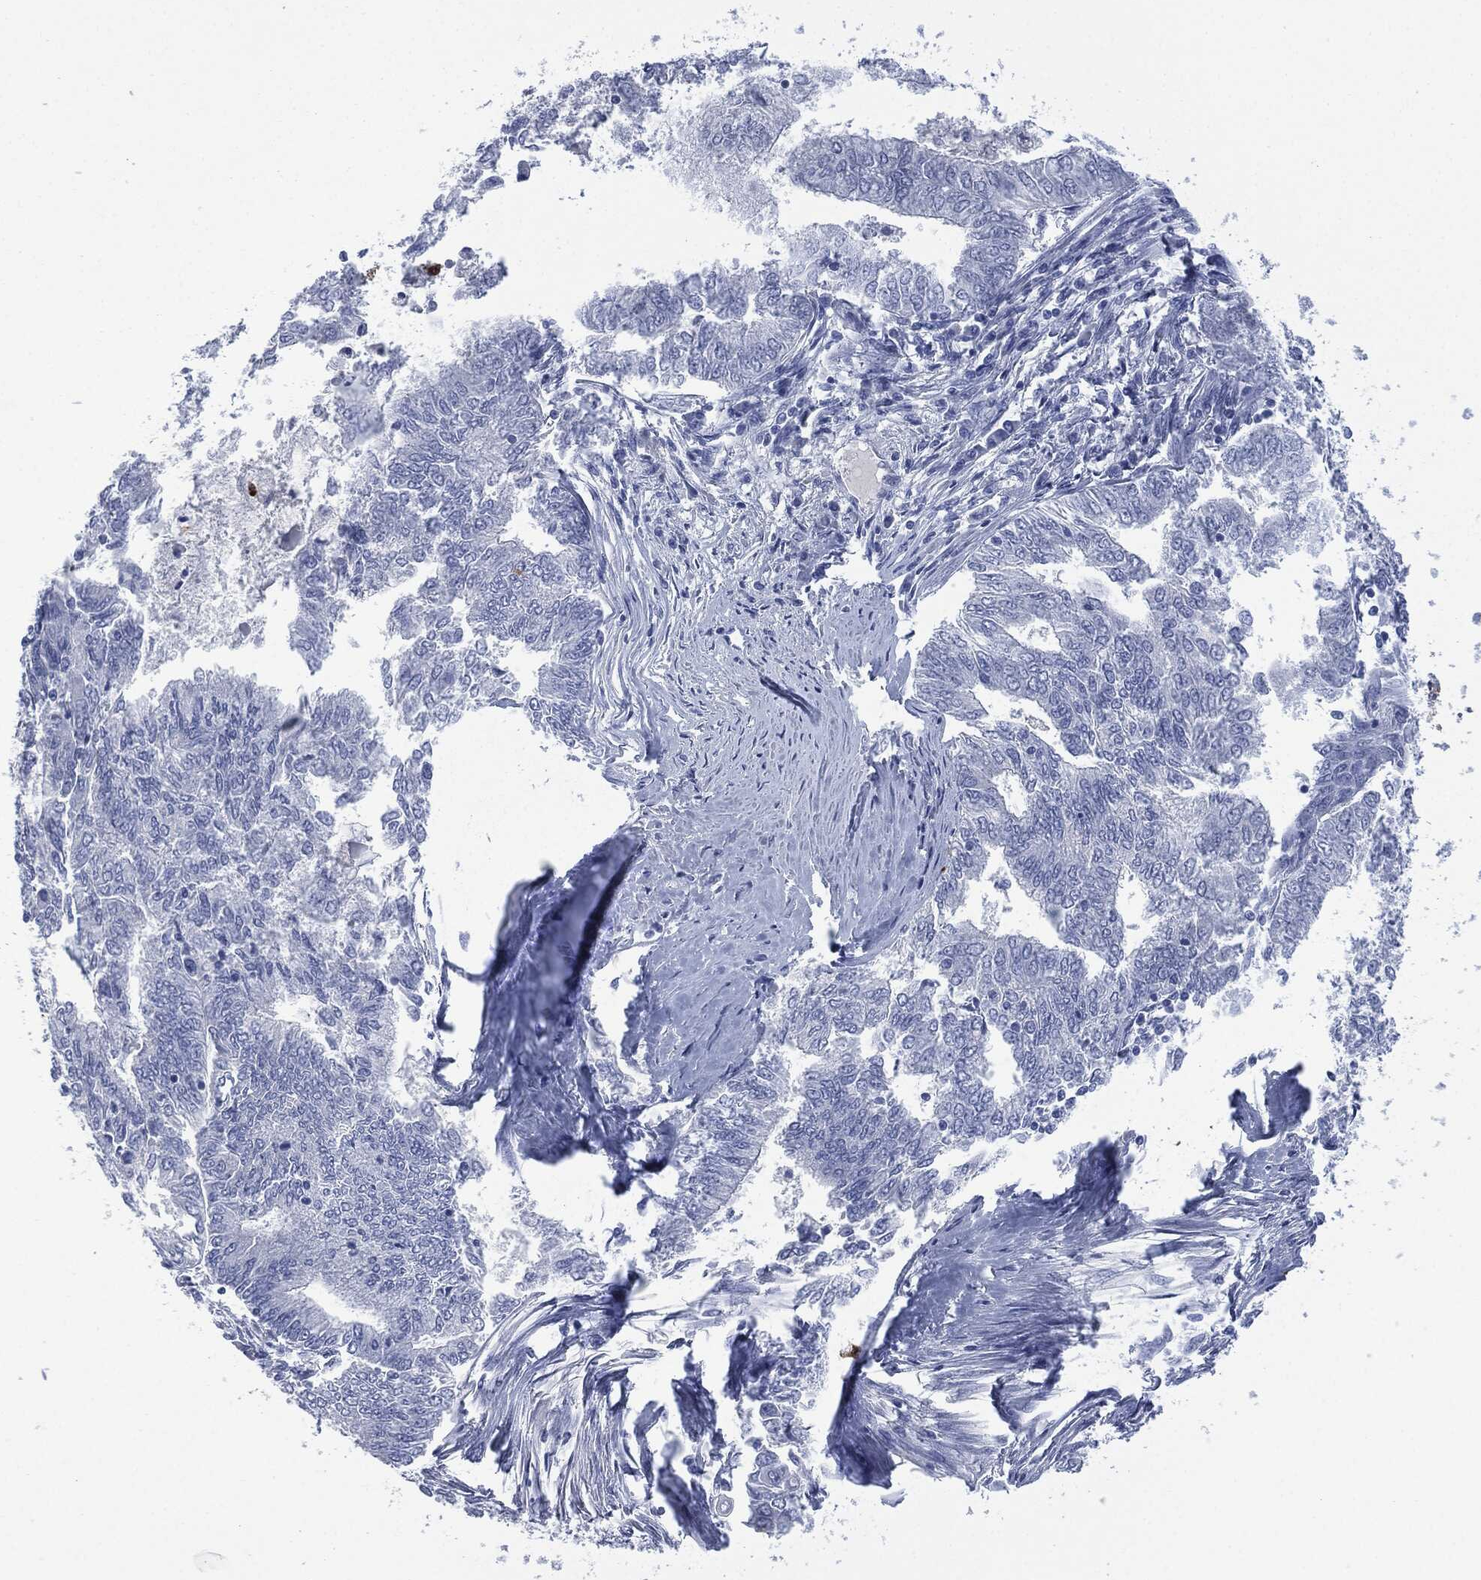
{"staining": {"intensity": "negative", "quantity": "none", "location": "none"}, "tissue": "endometrial cancer", "cell_type": "Tumor cells", "image_type": "cancer", "snomed": [{"axis": "morphology", "description": "Adenocarcinoma, NOS"}, {"axis": "topography", "description": "Endometrium"}], "caption": "Image shows no significant protein positivity in tumor cells of endometrial cancer (adenocarcinoma).", "gene": "CEACAM8", "patient": {"sex": "female", "age": 62}}